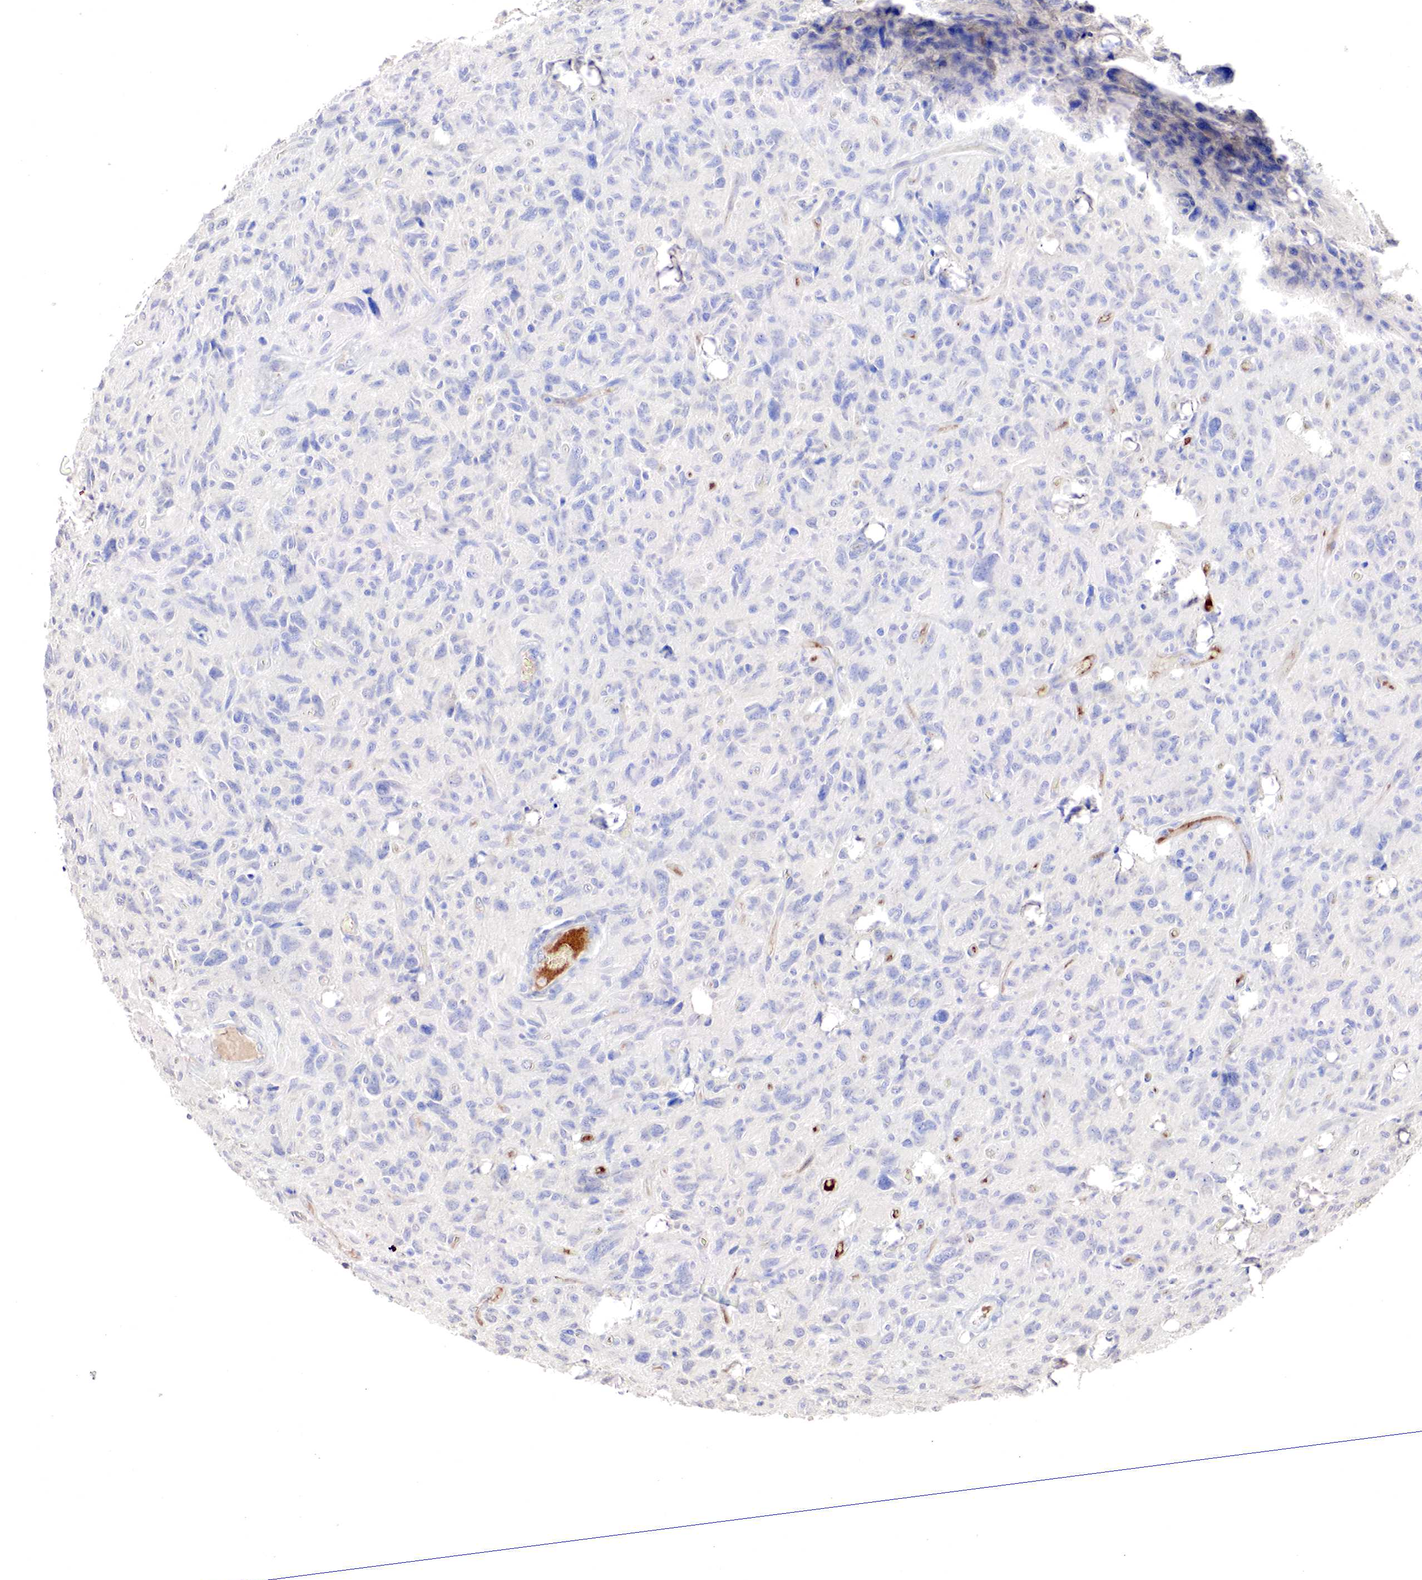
{"staining": {"intensity": "negative", "quantity": "none", "location": "none"}, "tissue": "glioma", "cell_type": "Tumor cells", "image_type": "cancer", "snomed": [{"axis": "morphology", "description": "Glioma, malignant, High grade"}, {"axis": "topography", "description": "Brain"}], "caption": "Human glioma stained for a protein using immunohistochemistry (IHC) shows no expression in tumor cells.", "gene": "GATA1", "patient": {"sex": "female", "age": 60}}